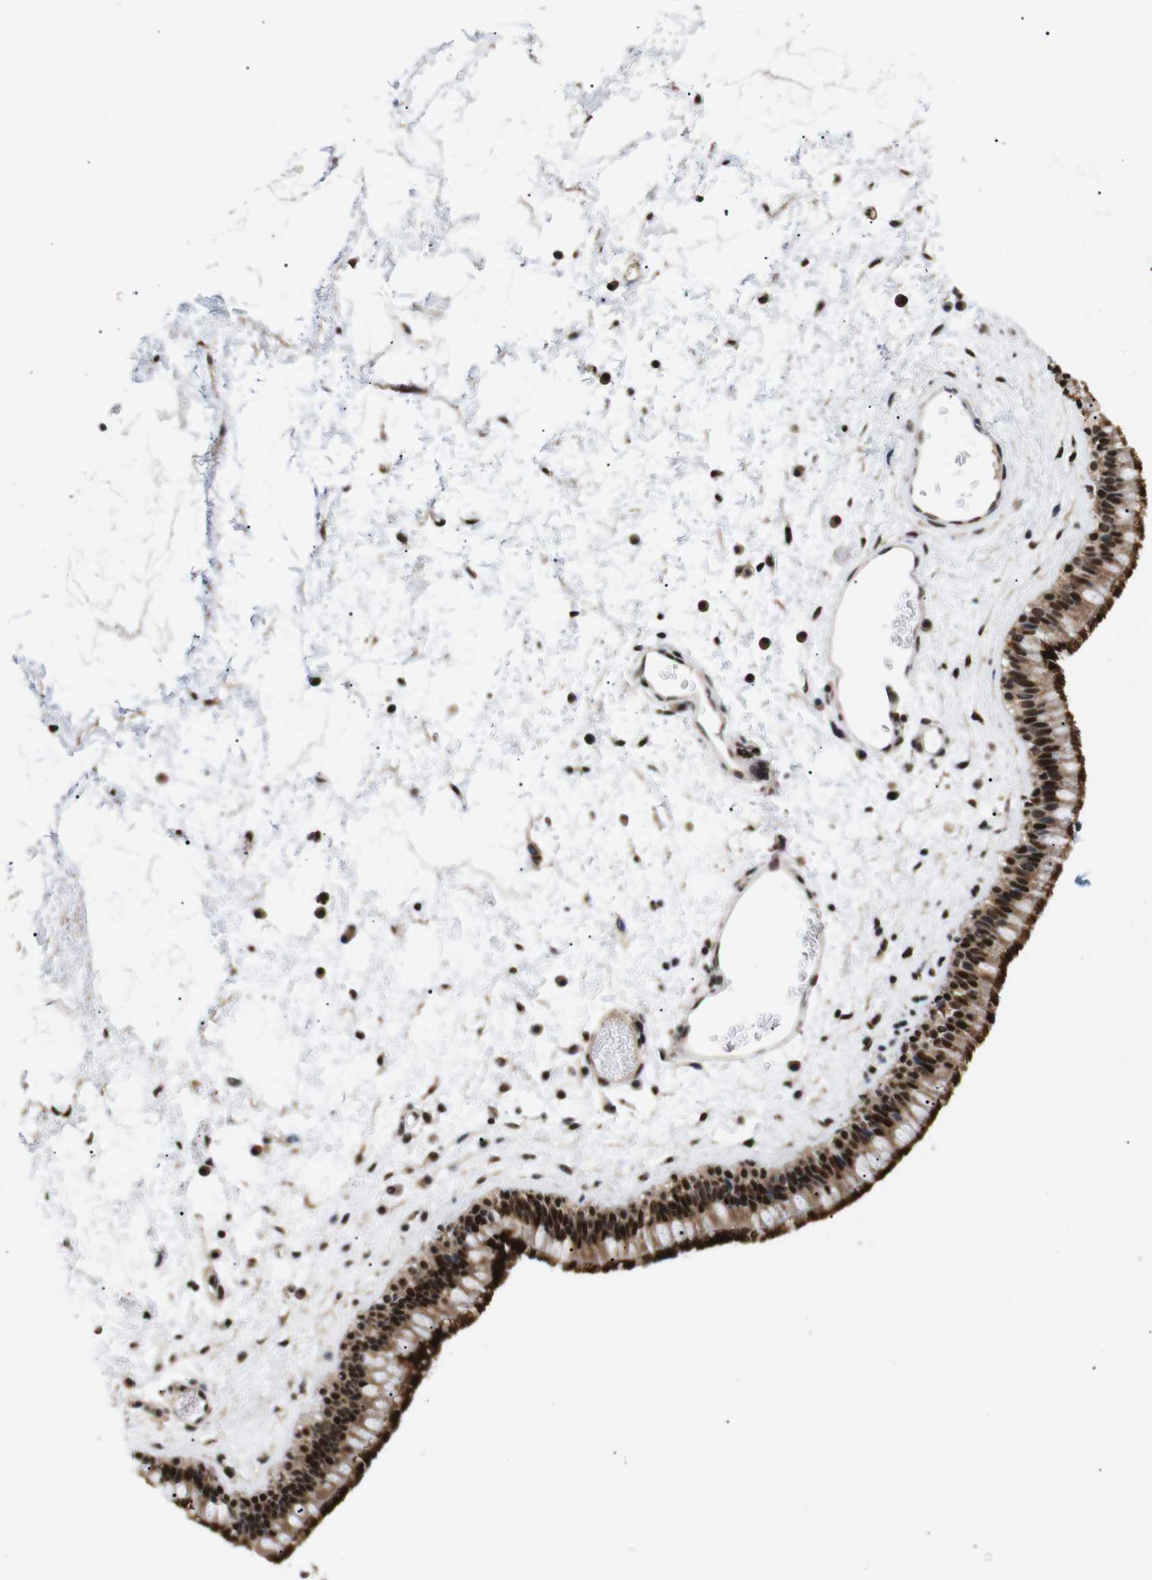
{"staining": {"intensity": "strong", "quantity": ">75%", "location": "cytoplasmic/membranous,nuclear"}, "tissue": "nasopharynx", "cell_type": "Respiratory epithelial cells", "image_type": "normal", "snomed": [{"axis": "morphology", "description": "Normal tissue, NOS"}, {"axis": "morphology", "description": "Inflammation, NOS"}, {"axis": "topography", "description": "Nasopharynx"}], "caption": "IHC histopathology image of normal nasopharynx: nasopharynx stained using immunohistochemistry (IHC) reveals high levels of strong protein expression localized specifically in the cytoplasmic/membranous,nuclear of respiratory epithelial cells, appearing as a cytoplasmic/membranous,nuclear brown color.", "gene": "KIF23", "patient": {"sex": "male", "age": 48}}